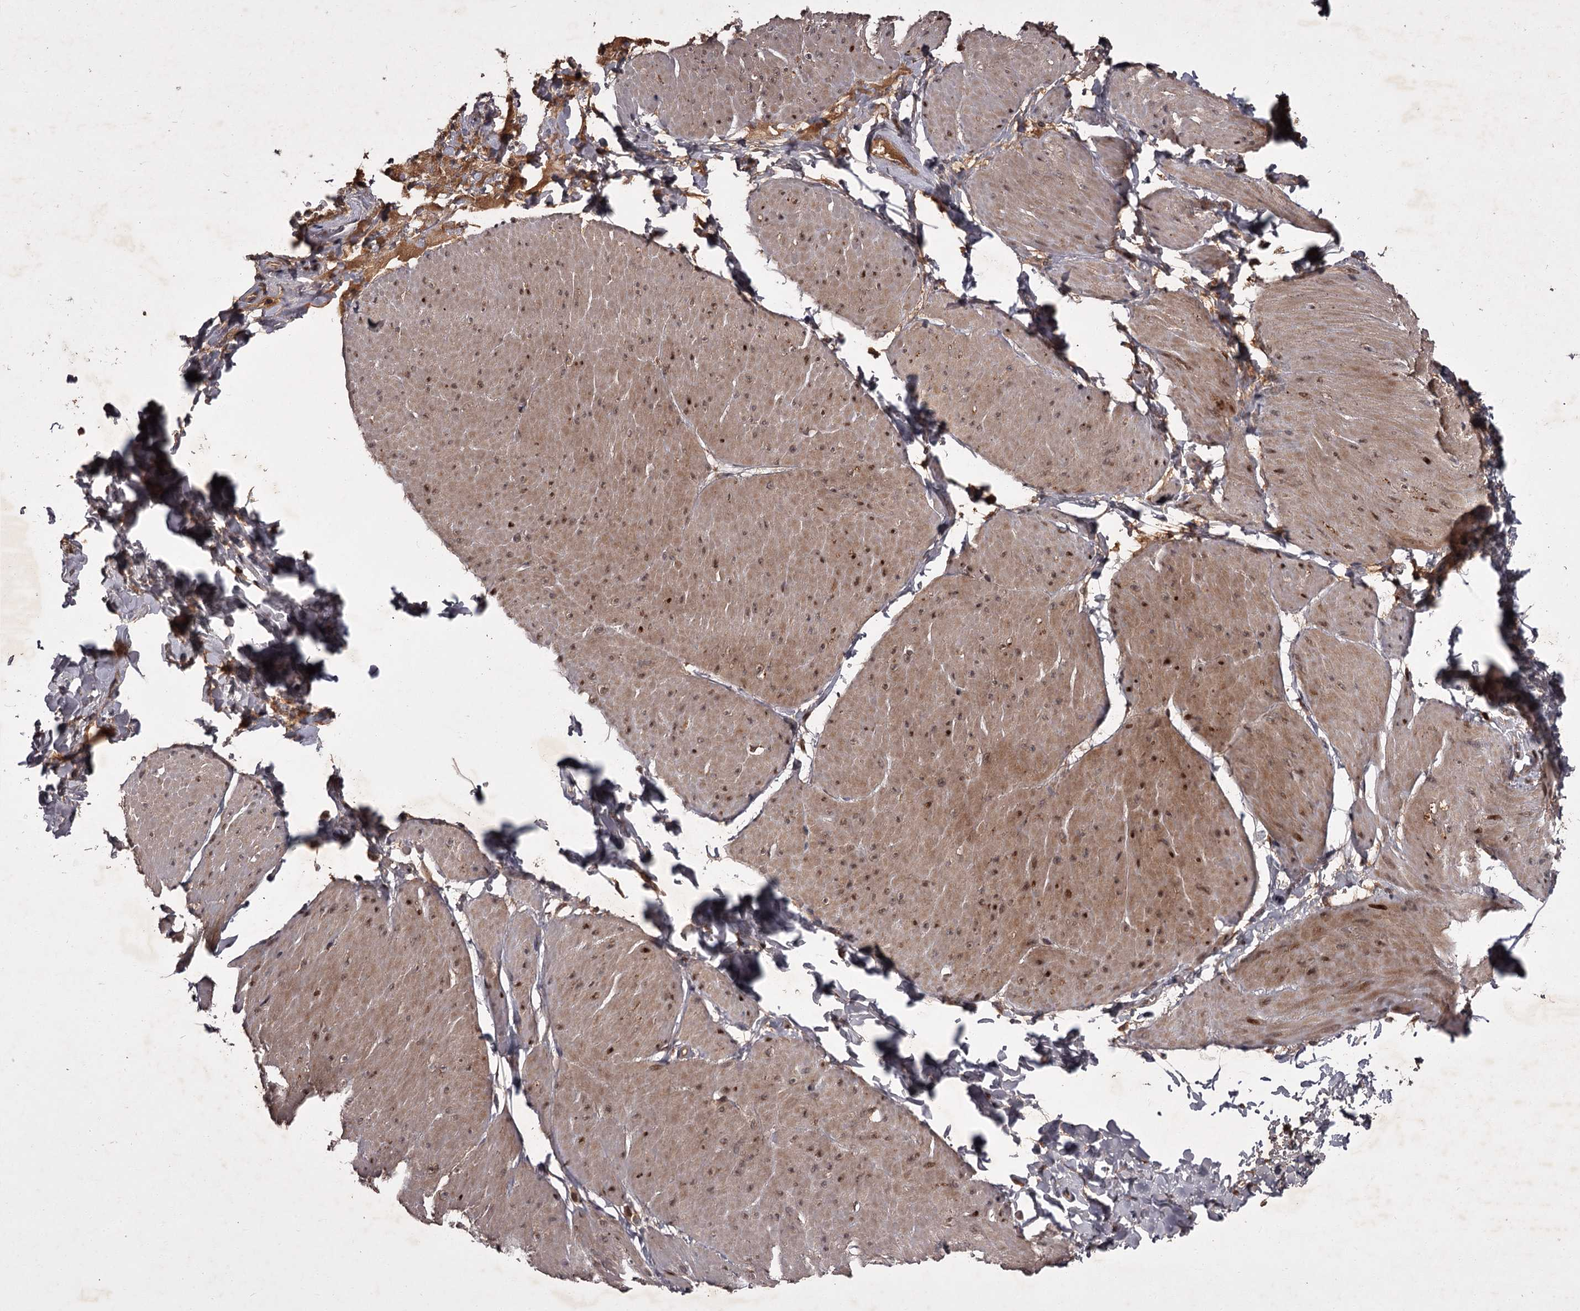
{"staining": {"intensity": "moderate", "quantity": "25%-75%", "location": "cytoplasmic/membranous,nuclear"}, "tissue": "smooth muscle", "cell_type": "Smooth muscle cells", "image_type": "normal", "snomed": [{"axis": "morphology", "description": "Urothelial carcinoma, High grade"}, {"axis": "topography", "description": "Urinary bladder"}], "caption": "Benign smooth muscle displays moderate cytoplasmic/membranous,nuclear expression in about 25%-75% of smooth muscle cells.", "gene": "TBC1D23", "patient": {"sex": "male", "age": 46}}